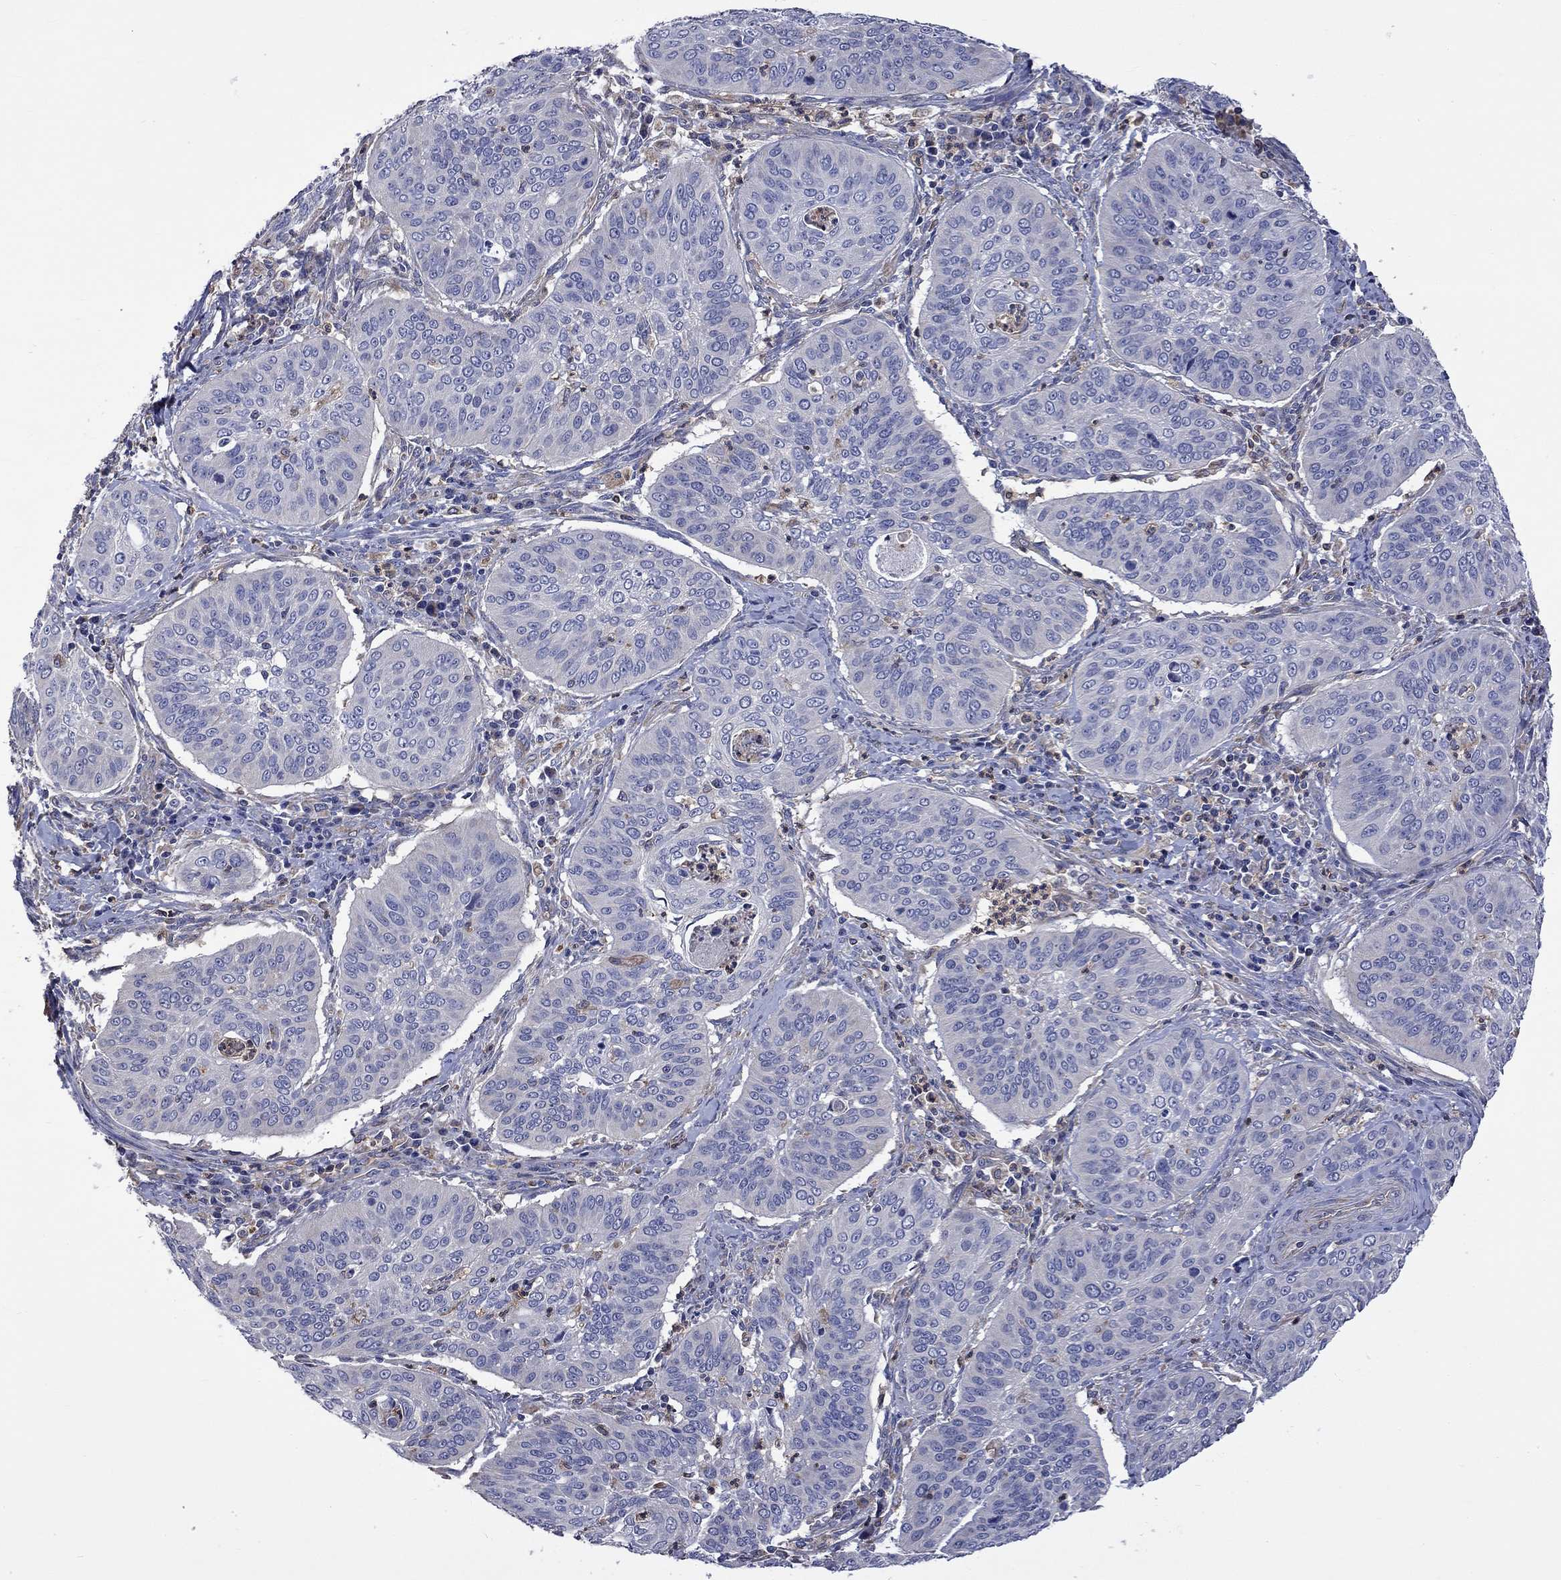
{"staining": {"intensity": "negative", "quantity": "none", "location": "none"}, "tissue": "cervical cancer", "cell_type": "Tumor cells", "image_type": "cancer", "snomed": [{"axis": "morphology", "description": "Normal tissue, NOS"}, {"axis": "morphology", "description": "Squamous cell carcinoma, NOS"}, {"axis": "topography", "description": "Cervix"}], "caption": "This is an immunohistochemistry micrograph of cervical cancer (squamous cell carcinoma). There is no positivity in tumor cells.", "gene": "CAMKK2", "patient": {"sex": "female", "age": 39}}